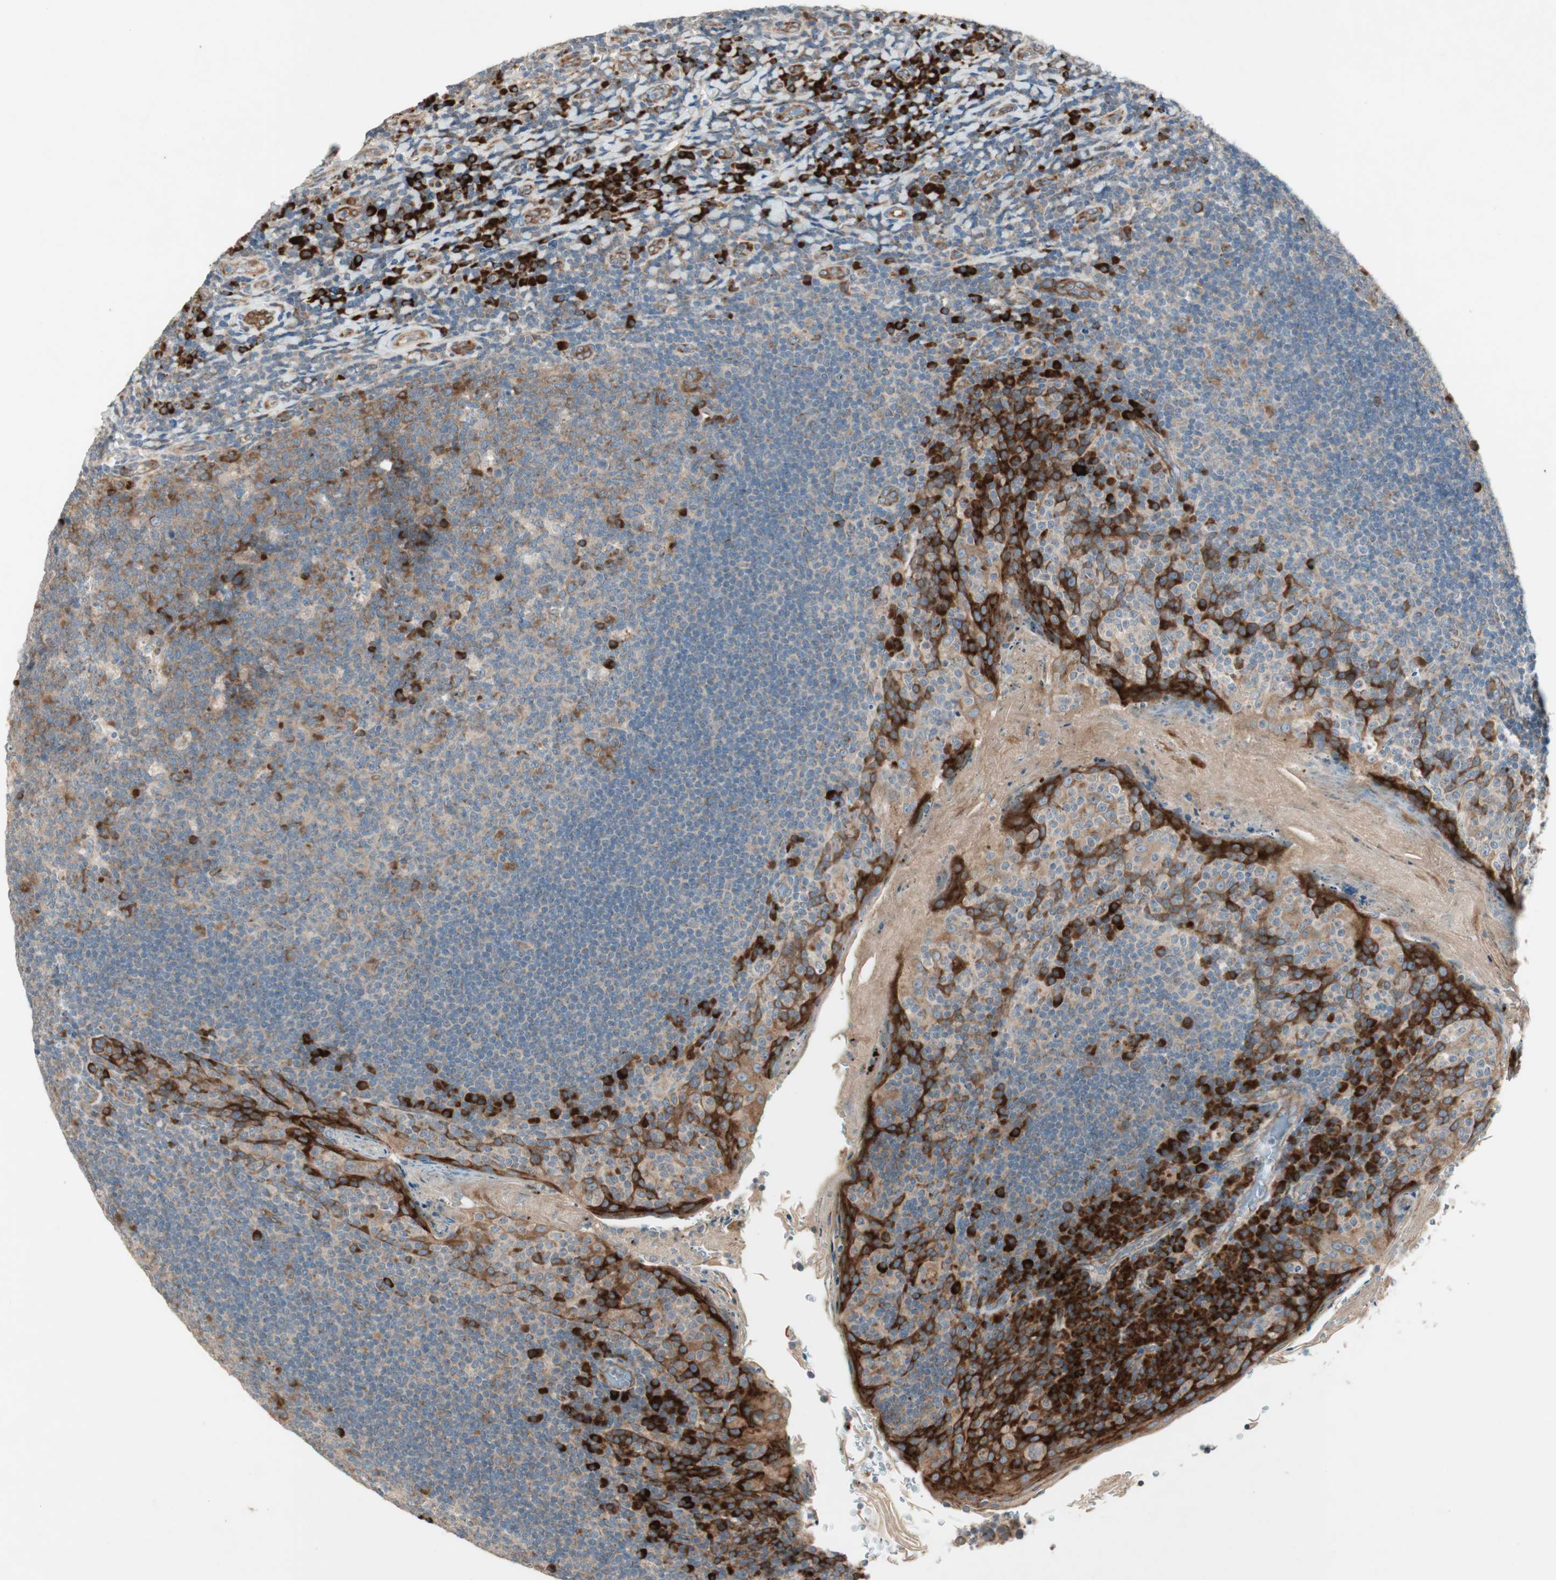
{"staining": {"intensity": "moderate", "quantity": "25%-75%", "location": "cytoplasmic/membranous"}, "tissue": "tonsil", "cell_type": "Germinal center cells", "image_type": "normal", "snomed": [{"axis": "morphology", "description": "Normal tissue, NOS"}, {"axis": "topography", "description": "Tonsil"}], "caption": "Tonsil stained for a protein shows moderate cytoplasmic/membranous positivity in germinal center cells. (Stains: DAB in brown, nuclei in blue, Microscopy: brightfield microscopy at high magnification).", "gene": "APOO", "patient": {"sex": "male", "age": 17}}